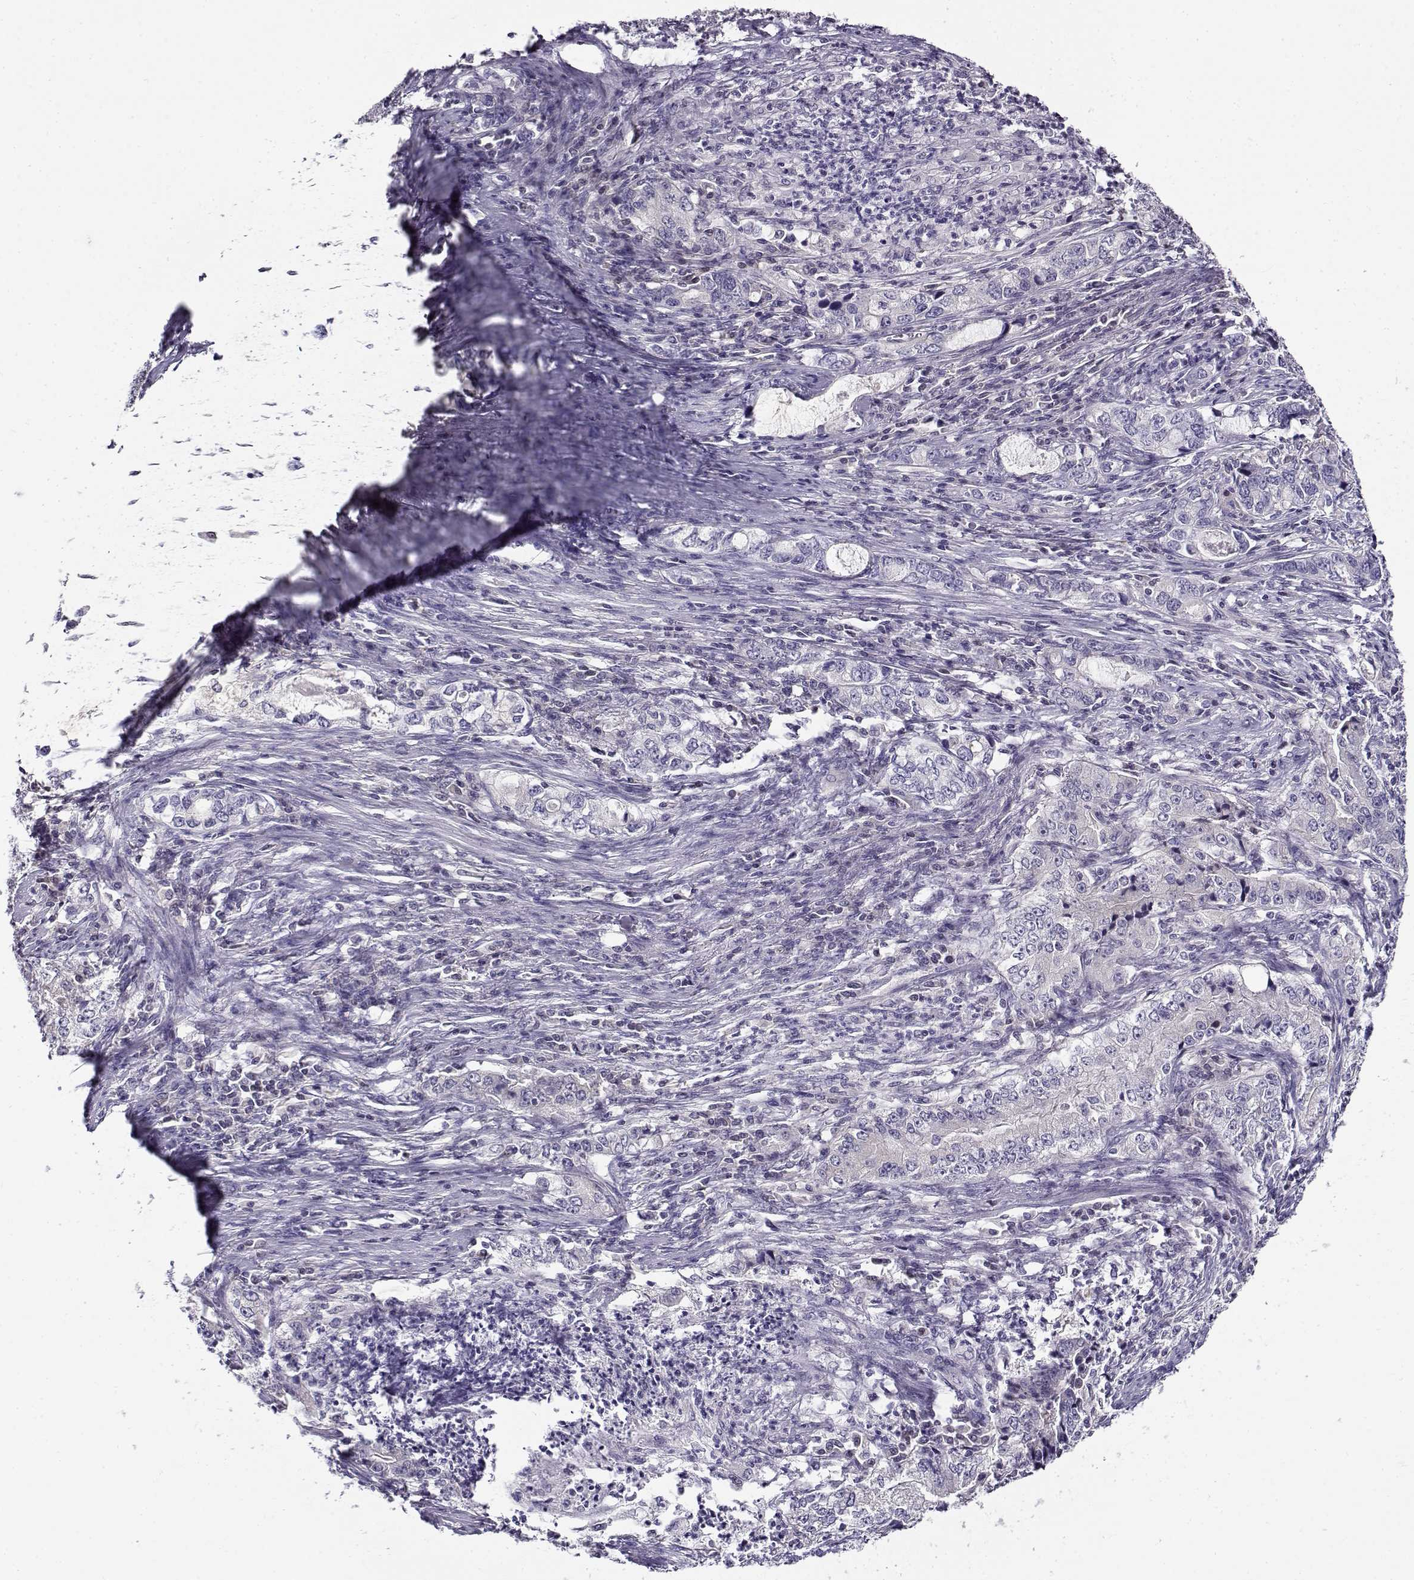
{"staining": {"intensity": "negative", "quantity": "none", "location": "none"}, "tissue": "stomach cancer", "cell_type": "Tumor cells", "image_type": "cancer", "snomed": [{"axis": "morphology", "description": "Adenocarcinoma, NOS"}, {"axis": "topography", "description": "Stomach, lower"}], "caption": "Stomach adenocarcinoma was stained to show a protein in brown. There is no significant staining in tumor cells.", "gene": "FEZF1", "patient": {"sex": "female", "age": 72}}